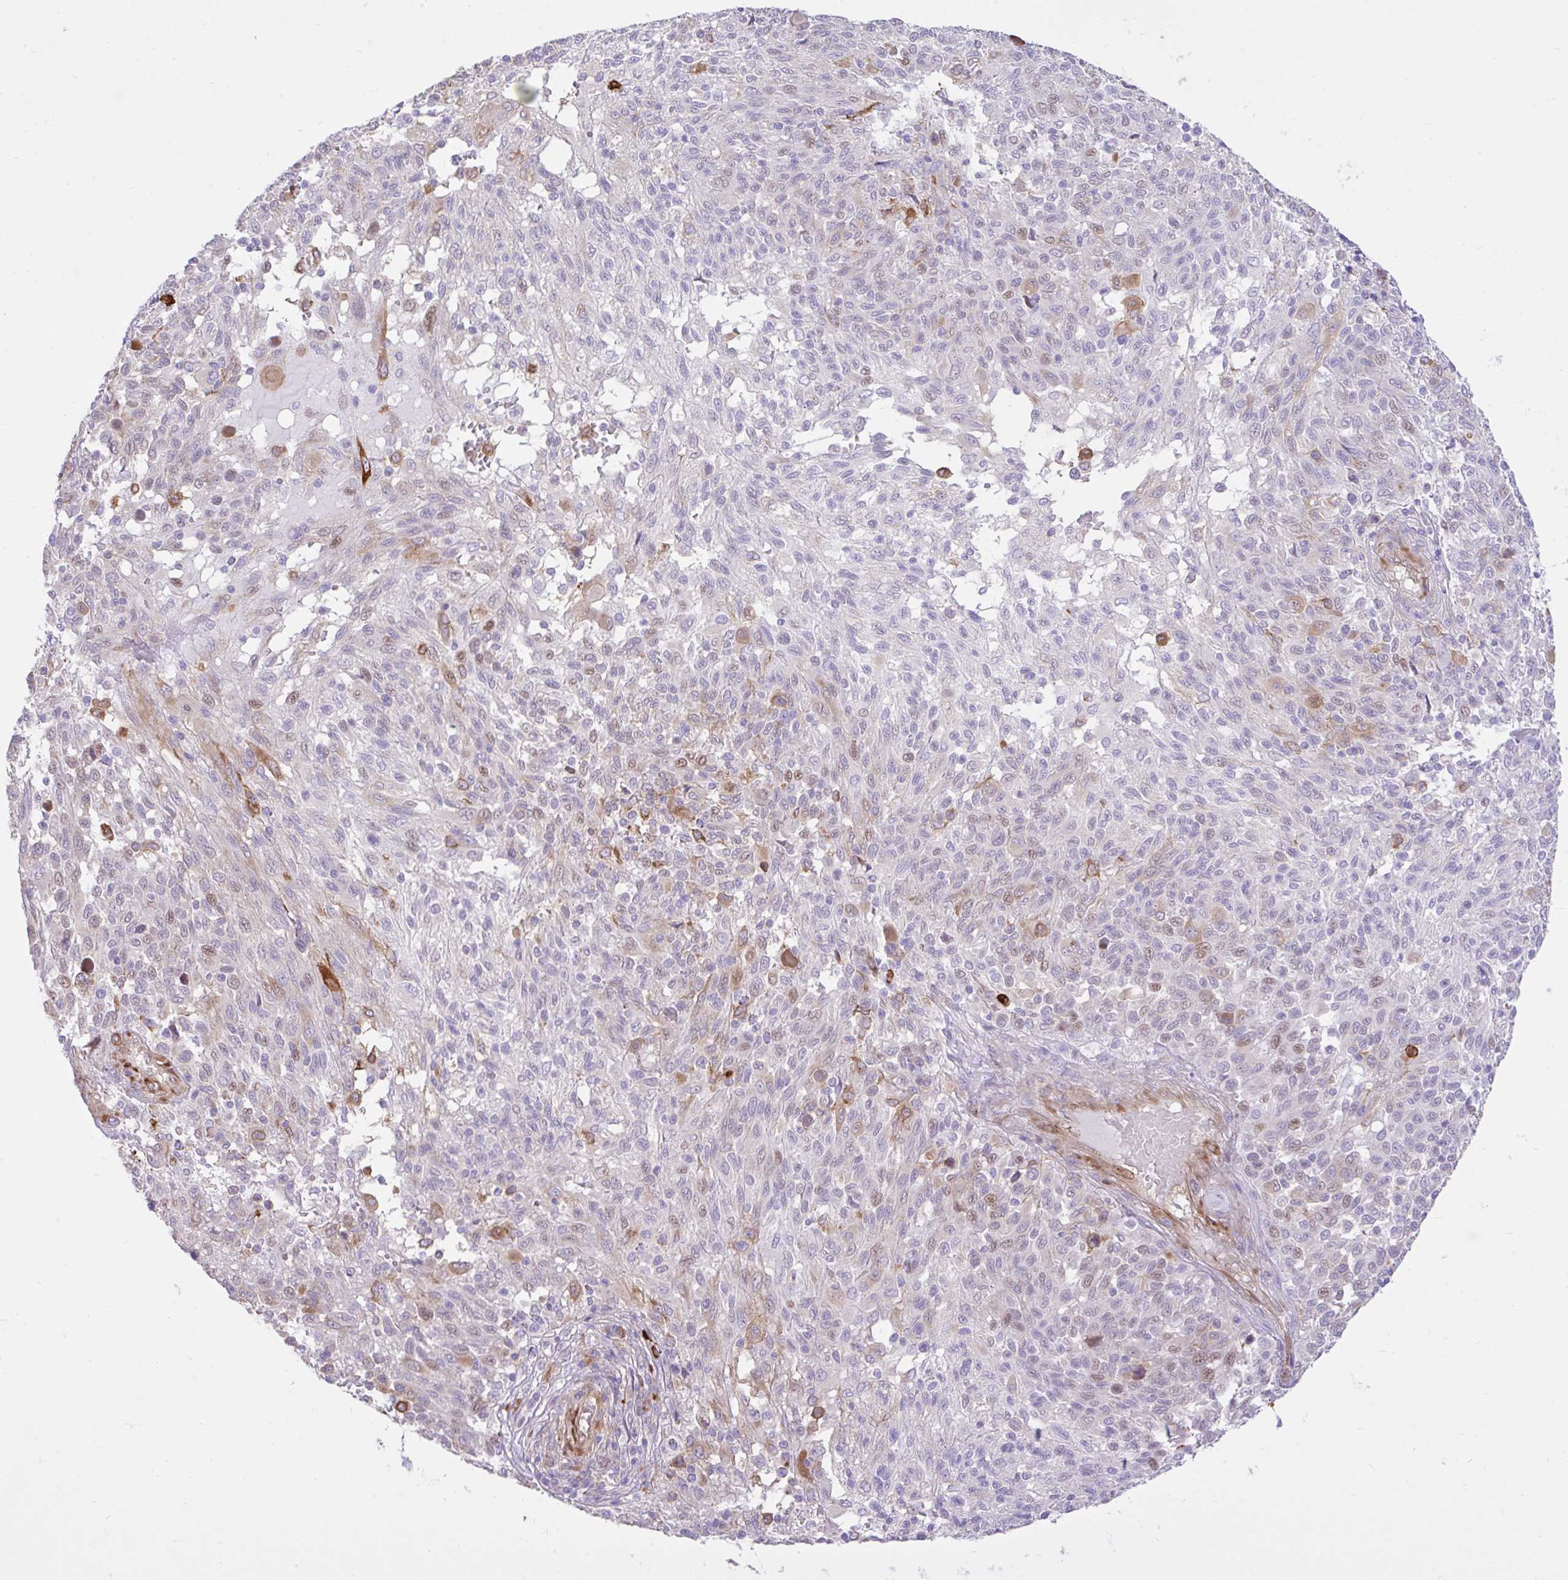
{"staining": {"intensity": "moderate", "quantity": "<25%", "location": "cytoplasmic/membranous"}, "tissue": "melanoma", "cell_type": "Tumor cells", "image_type": "cancer", "snomed": [{"axis": "morphology", "description": "Malignant melanoma, NOS"}, {"axis": "topography", "description": "Skin"}], "caption": "Malignant melanoma stained with a brown dye exhibits moderate cytoplasmic/membranous positive staining in about <25% of tumor cells.", "gene": "EEF1A2", "patient": {"sex": "male", "age": 66}}